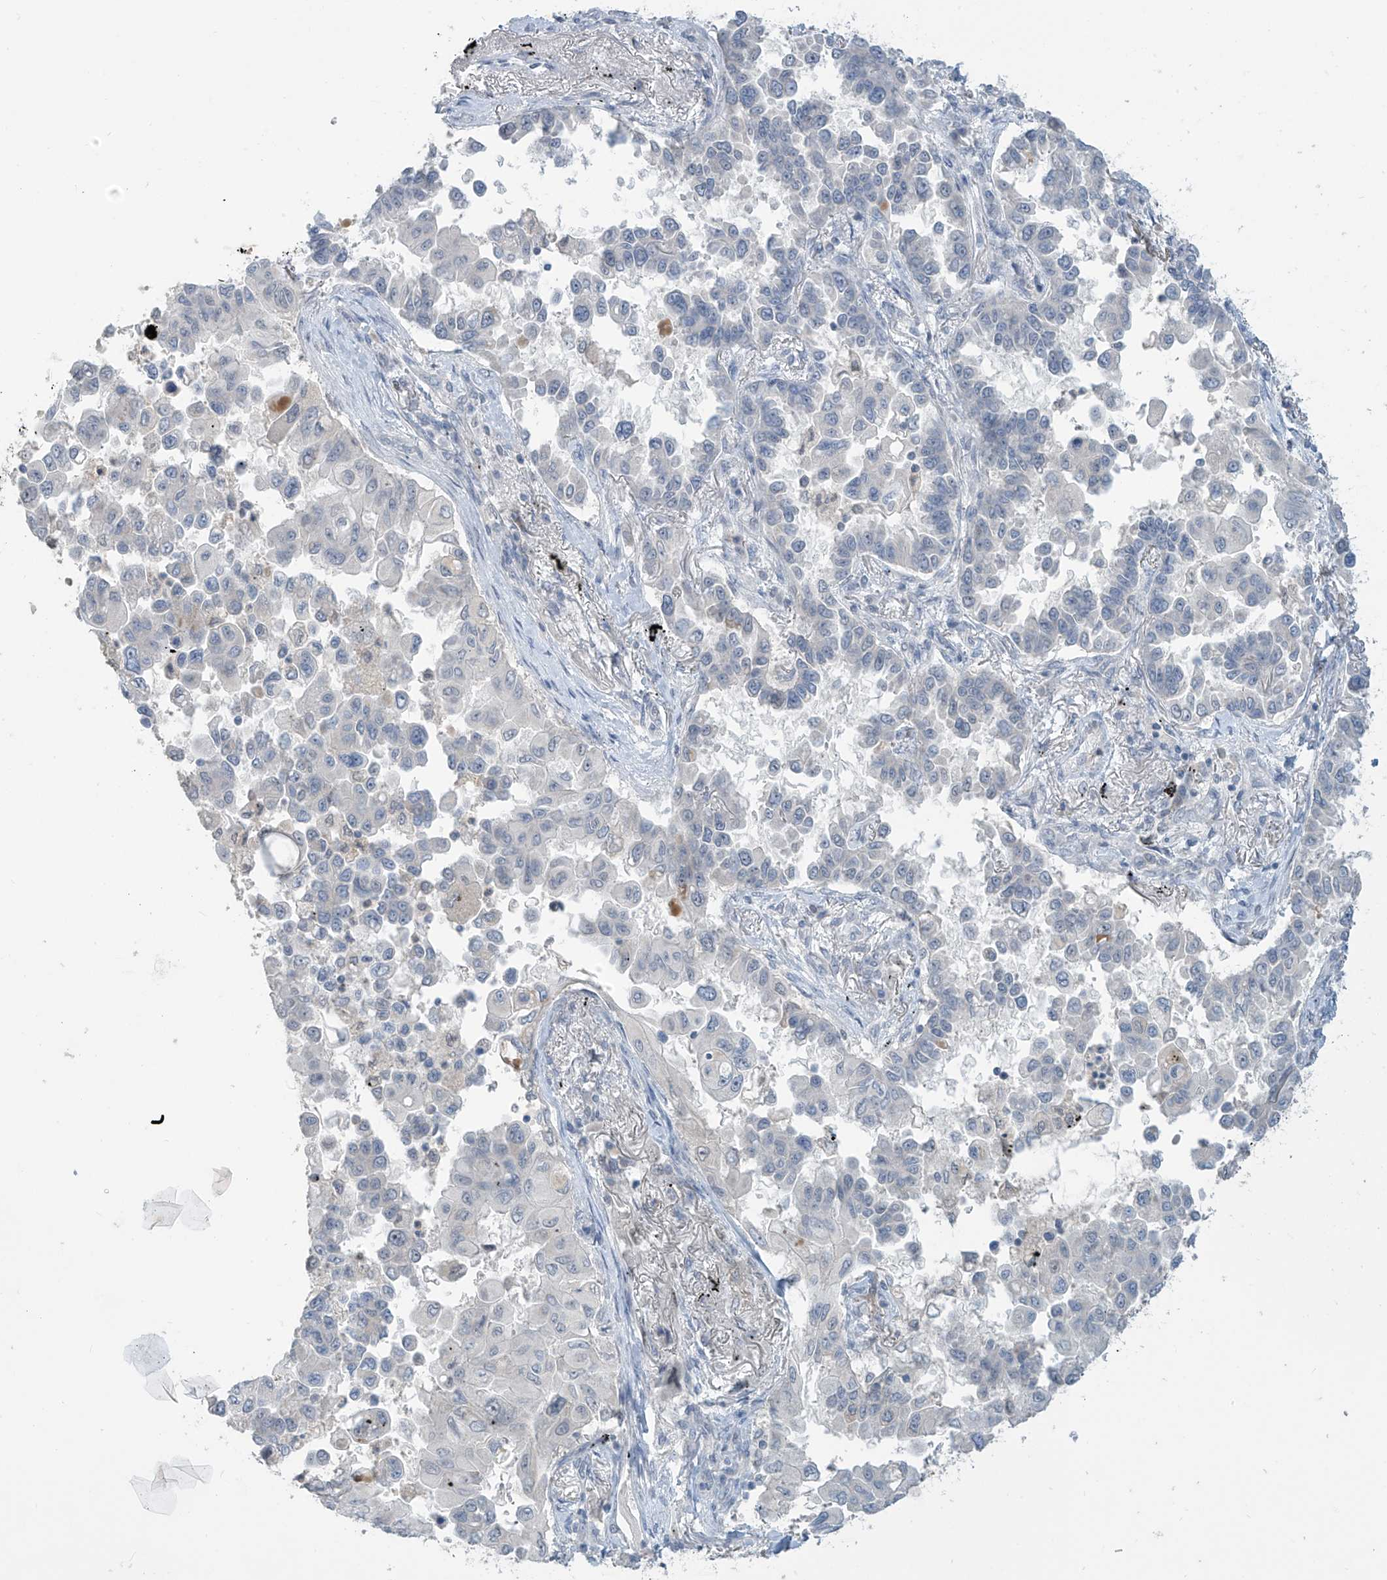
{"staining": {"intensity": "negative", "quantity": "none", "location": "none"}, "tissue": "lung cancer", "cell_type": "Tumor cells", "image_type": "cancer", "snomed": [{"axis": "morphology", "description": "Adenocarcinoma, NOS"}, {"axis": "topography", "description": "Lung"}], "caption": "High power microscopy histopathology image of an IHC image of lung cancer, revealing no significant expression in tumor cells.", "gene": "METAP1D", "patient": {"sex": "female", "age": 67}}